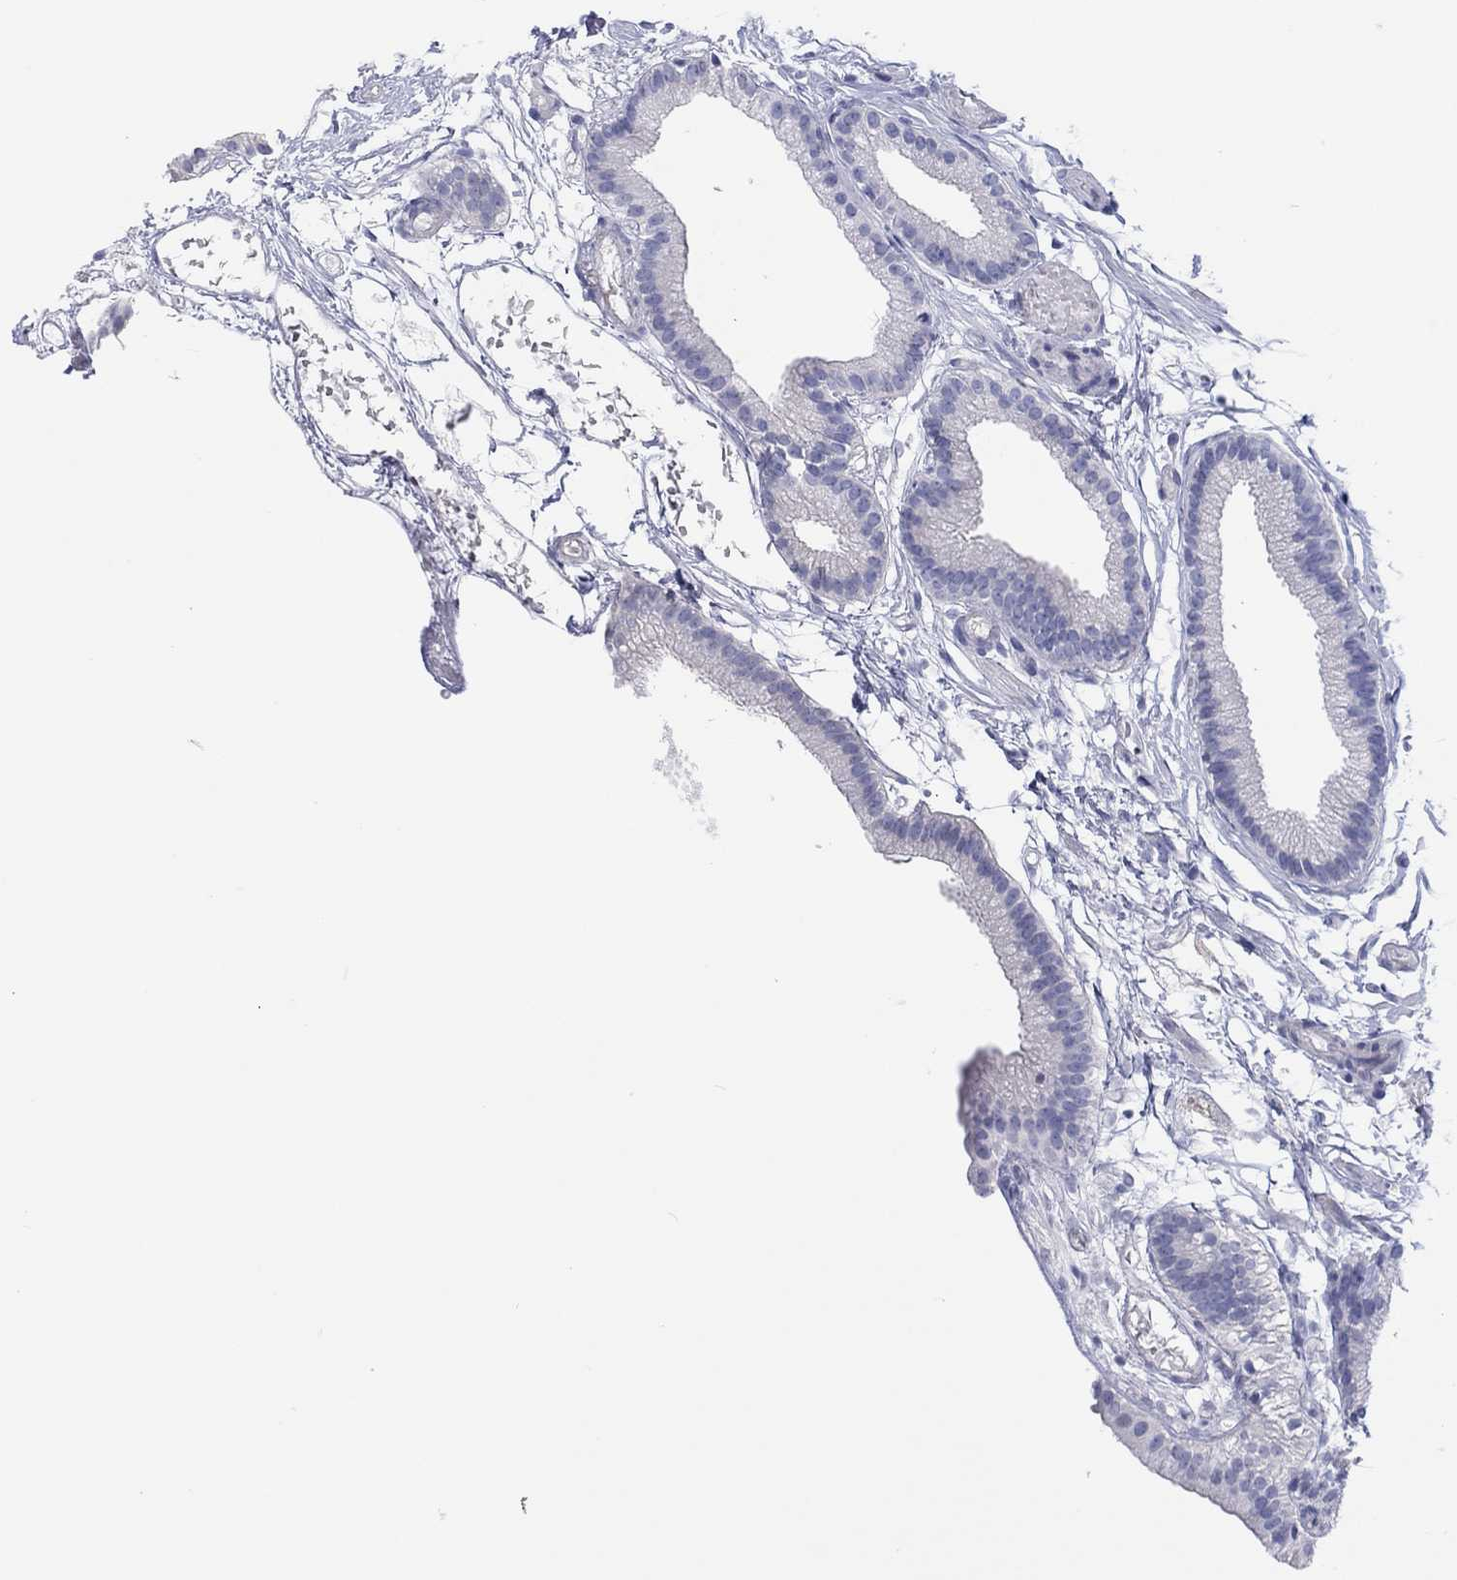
{"staining": {"intensity": "negative", "quantity": "none", "location": "none"}, "tissue": "gallbladder", "cell_type": "Glandular cells", "image_type": "normal", "snomed": [{"axis": "morphology", "description": "Normal tissue, NOS"}, {"axis": "topography", "description": "Gallbladder"}], "caption": "Gallbladder stained for a protein using IHC shows no staining glandular cells.", "gene": "ERICH3", "patient": {"sex": "female", "age": 45}}